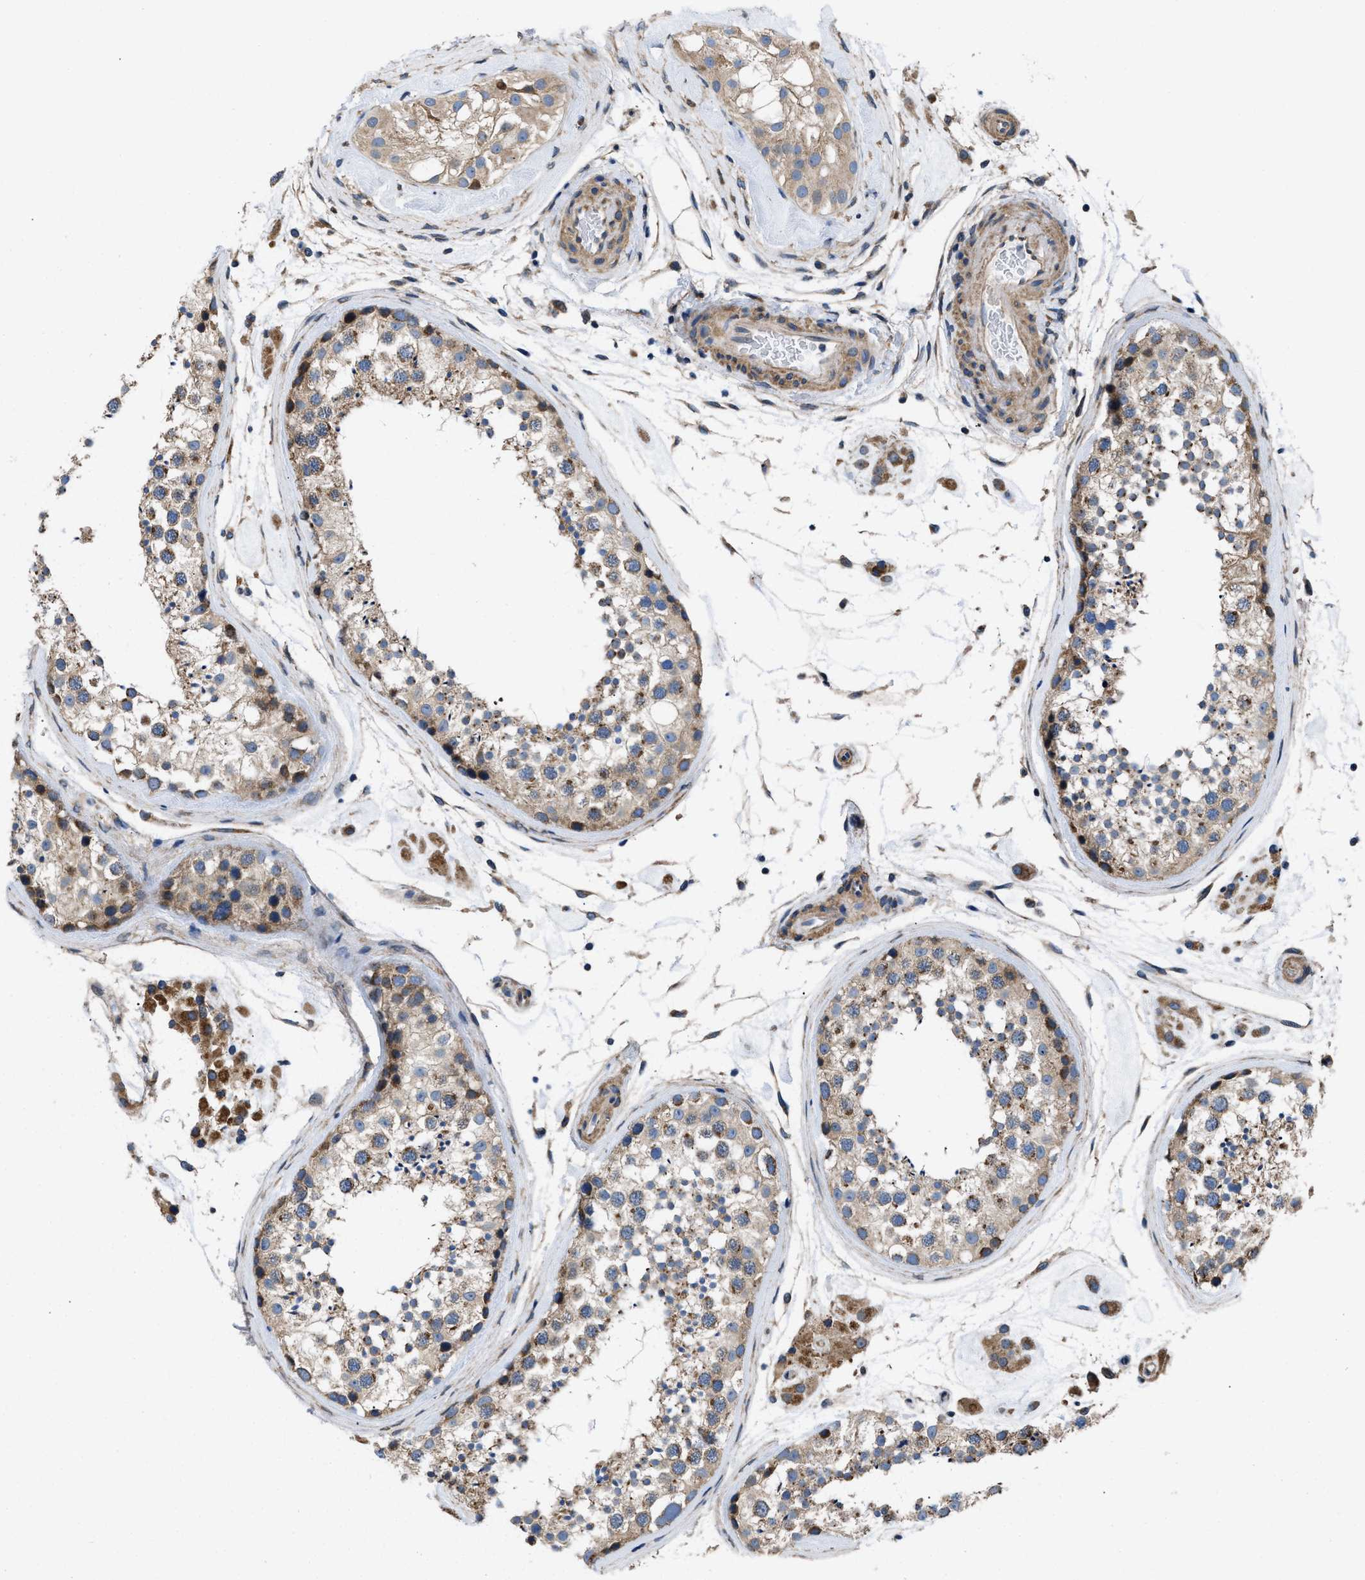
{"staining": {"intensity": "moderate", "quantity": ">75%", "location": "cytoplasmic/membranous"}, "tissue": "testis", "cell_type": "Cells in seminiferous ducts", "image_type": "normal", "snomed": [{"axis": "morphology", "description": "Normal tissue, NOS"}, {"axis": "topography", "description": "Testis"}], "caption": "High-power microscopy captured an immunohistochemistry (IHC) histopathology image of unremarkable testis, revealing moderate cytoplasmic/membranous positivity in about >75% of cells in seminiferous ducts.", "gene": "CEP128", "patient": {"sex": "male", "age": 46}}